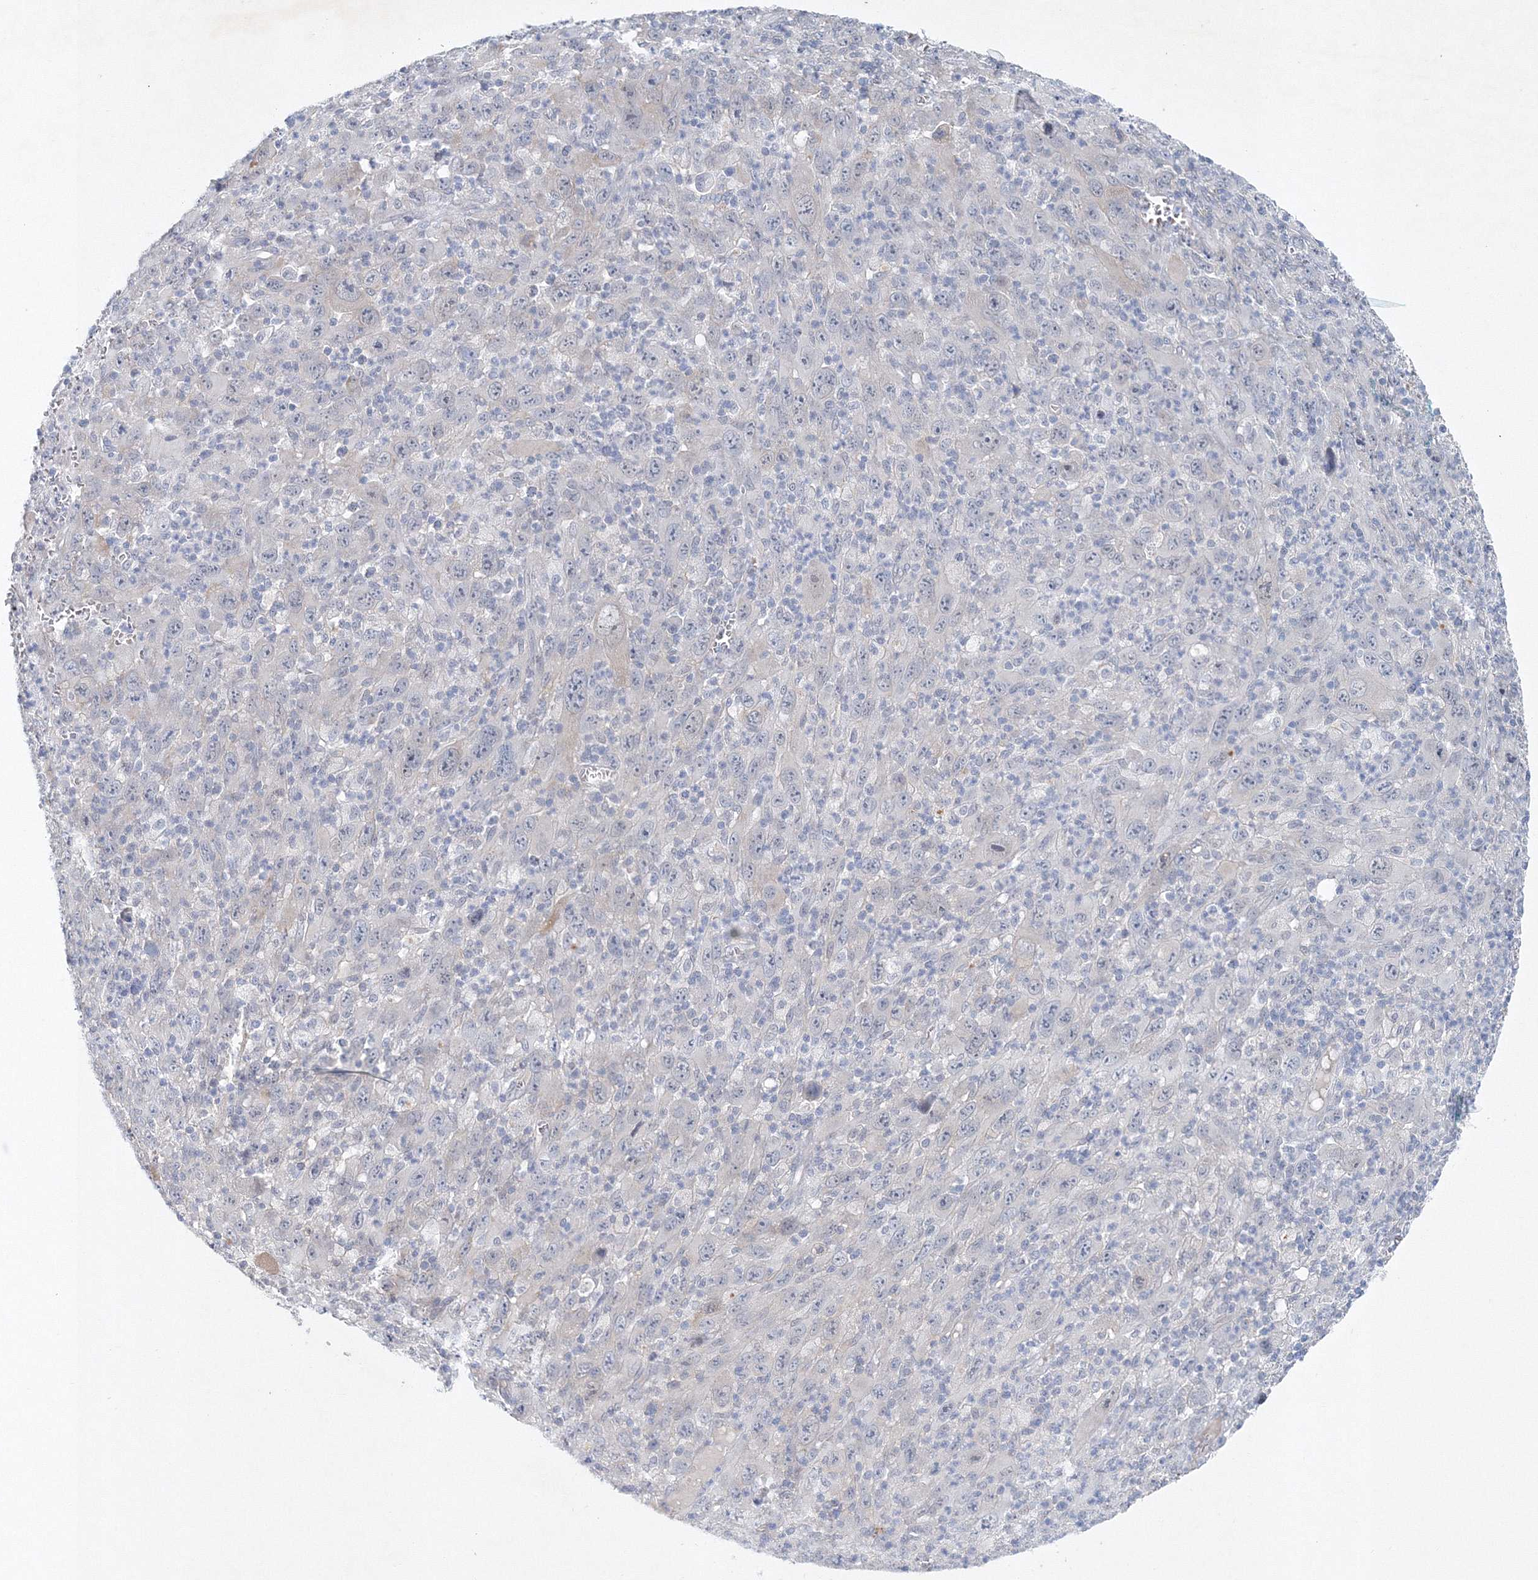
{"staining": {"intensity": "negative", "quantity": "none", "location": "none"}, "tissue": "melanoma", "cell_type": "Tumor cells", "image_type": "cancer", "snomed": [{"axis": "morphology", "description": "Malignant melanoma, Metastatic site"}, {"axis": "topography", "description": "Skin"}], "caption": "A histopathology image of human melanoma is negative for staining in tumor cells.", "gene": "SH3BP5", "patient": {"sex": "female", "age": 56}}